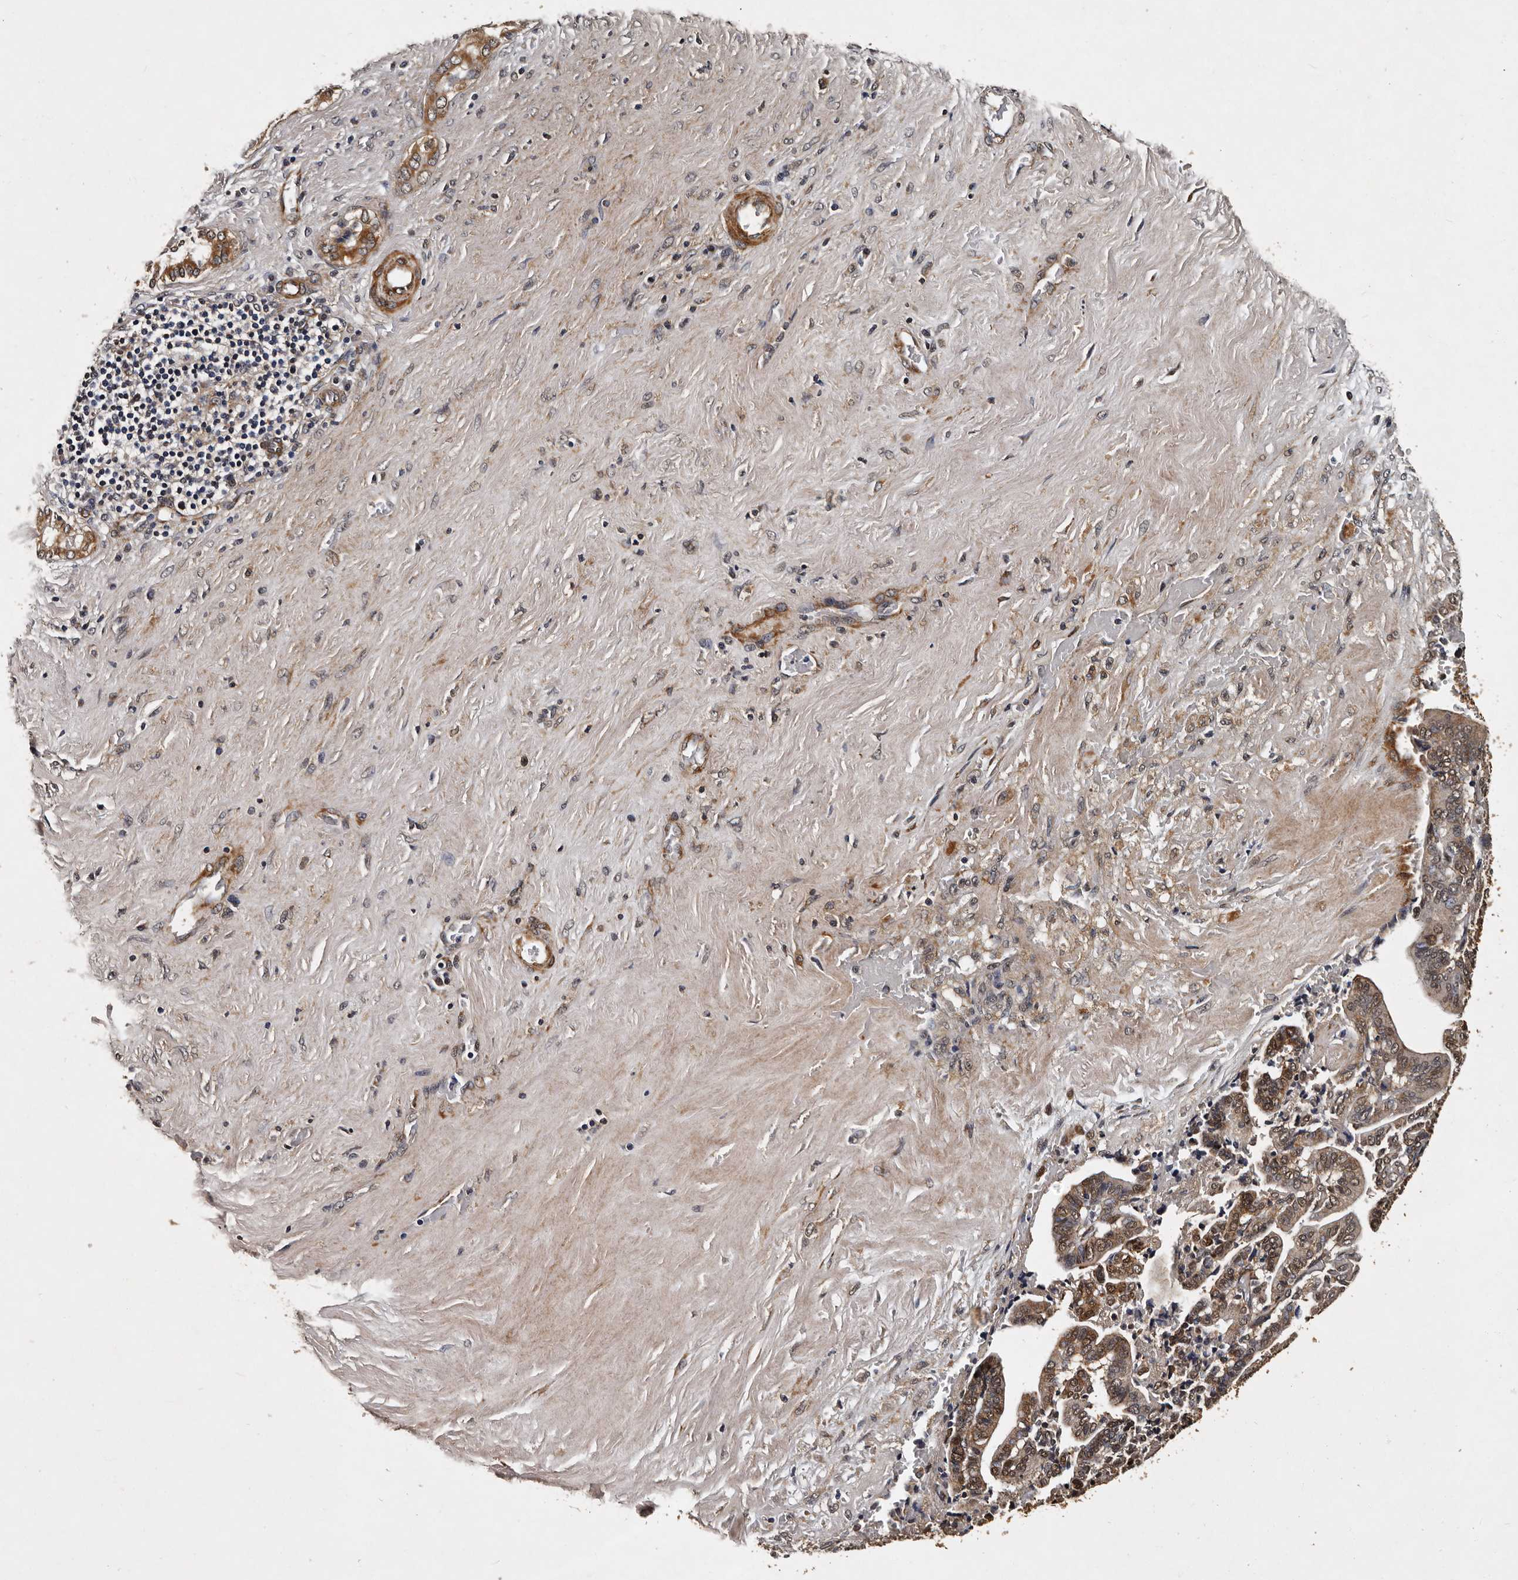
{"staining": {"intensity": "moderate", "quantity": ">75%", "location": "cytoplasmic/membranous,nuclear"}, "tissue": "liver cancer", "cell_type": "Tumor cells", "image_type": "cancer", "snomed": [{"axis": "morphology", "description": "Cholangiocarcinoma"}, {"axis": "topography", "description": "Liver"}], "caption": "Moderate cytoplasmic/membranous and nuclear protein staining is seen in approximately >75% of tumor cells in liver cholangiocarcinoma.", "gene": "CPNE3", "patient": {"sex": "female", "age": 75}}